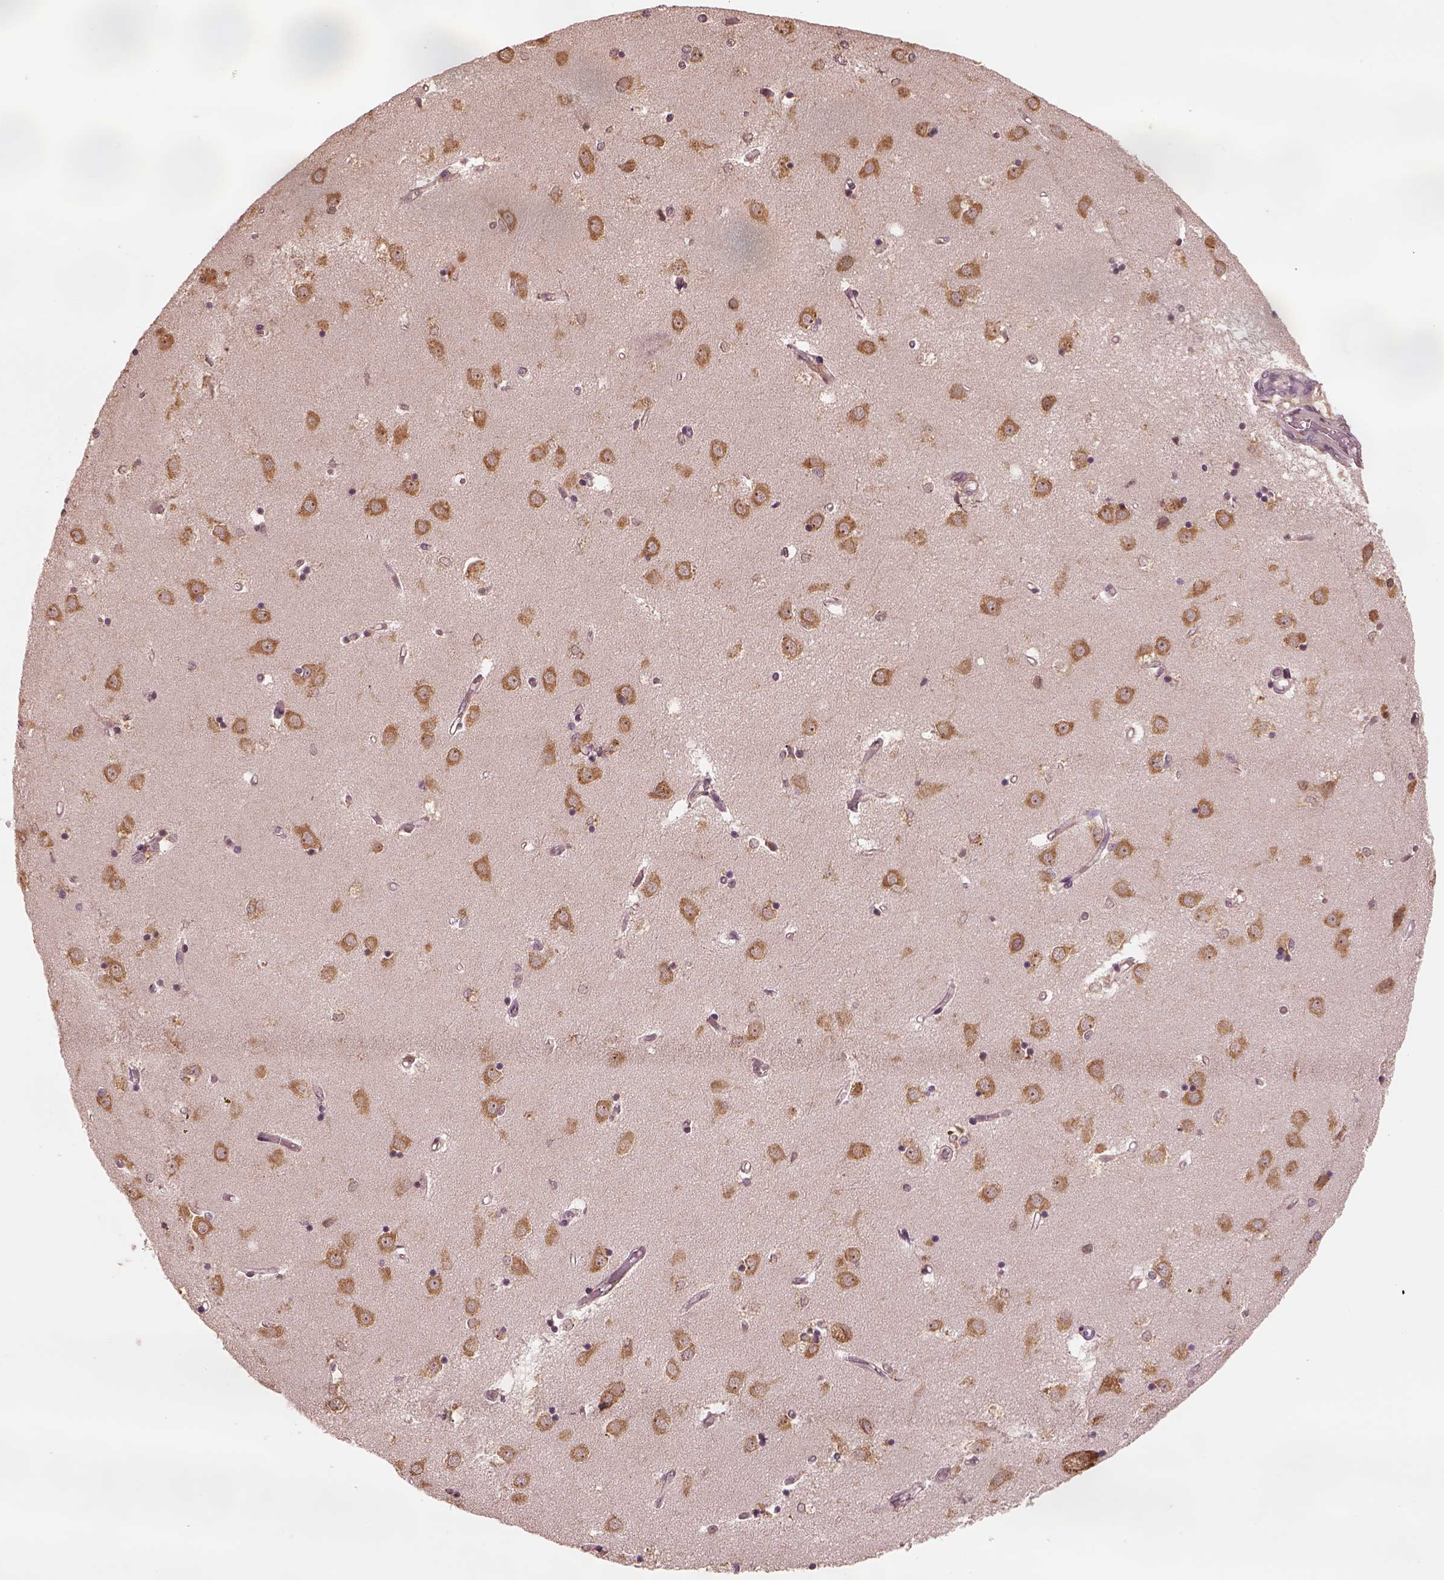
{"staining": {"intensity": "moderate", "quantity": "25%-75%", "location": "cytoplasmic/membranous"}, "tissue": "caudate", "cell_type": "Glial cells", "image_type": "normal", "snomed": [{"axis": "morphology", "description": "Normal tissue, NOS"}, {"axis": "topography", "description": "Lateral ventricle wall"}], "caption": "The micrograph displays immunohistochemical staining of normal caudate. There is moderate cytoplasmic/membranous expression is seen in about 25%-75% of glial cells. (Stains: DAB (3,3'-diaminobenzidine) in brown, nuclei in blue, Microscopy: brightfield microscopy at high magnification).", "gene": "RPS5", "patient": {"sex": "male", "age": 54}}